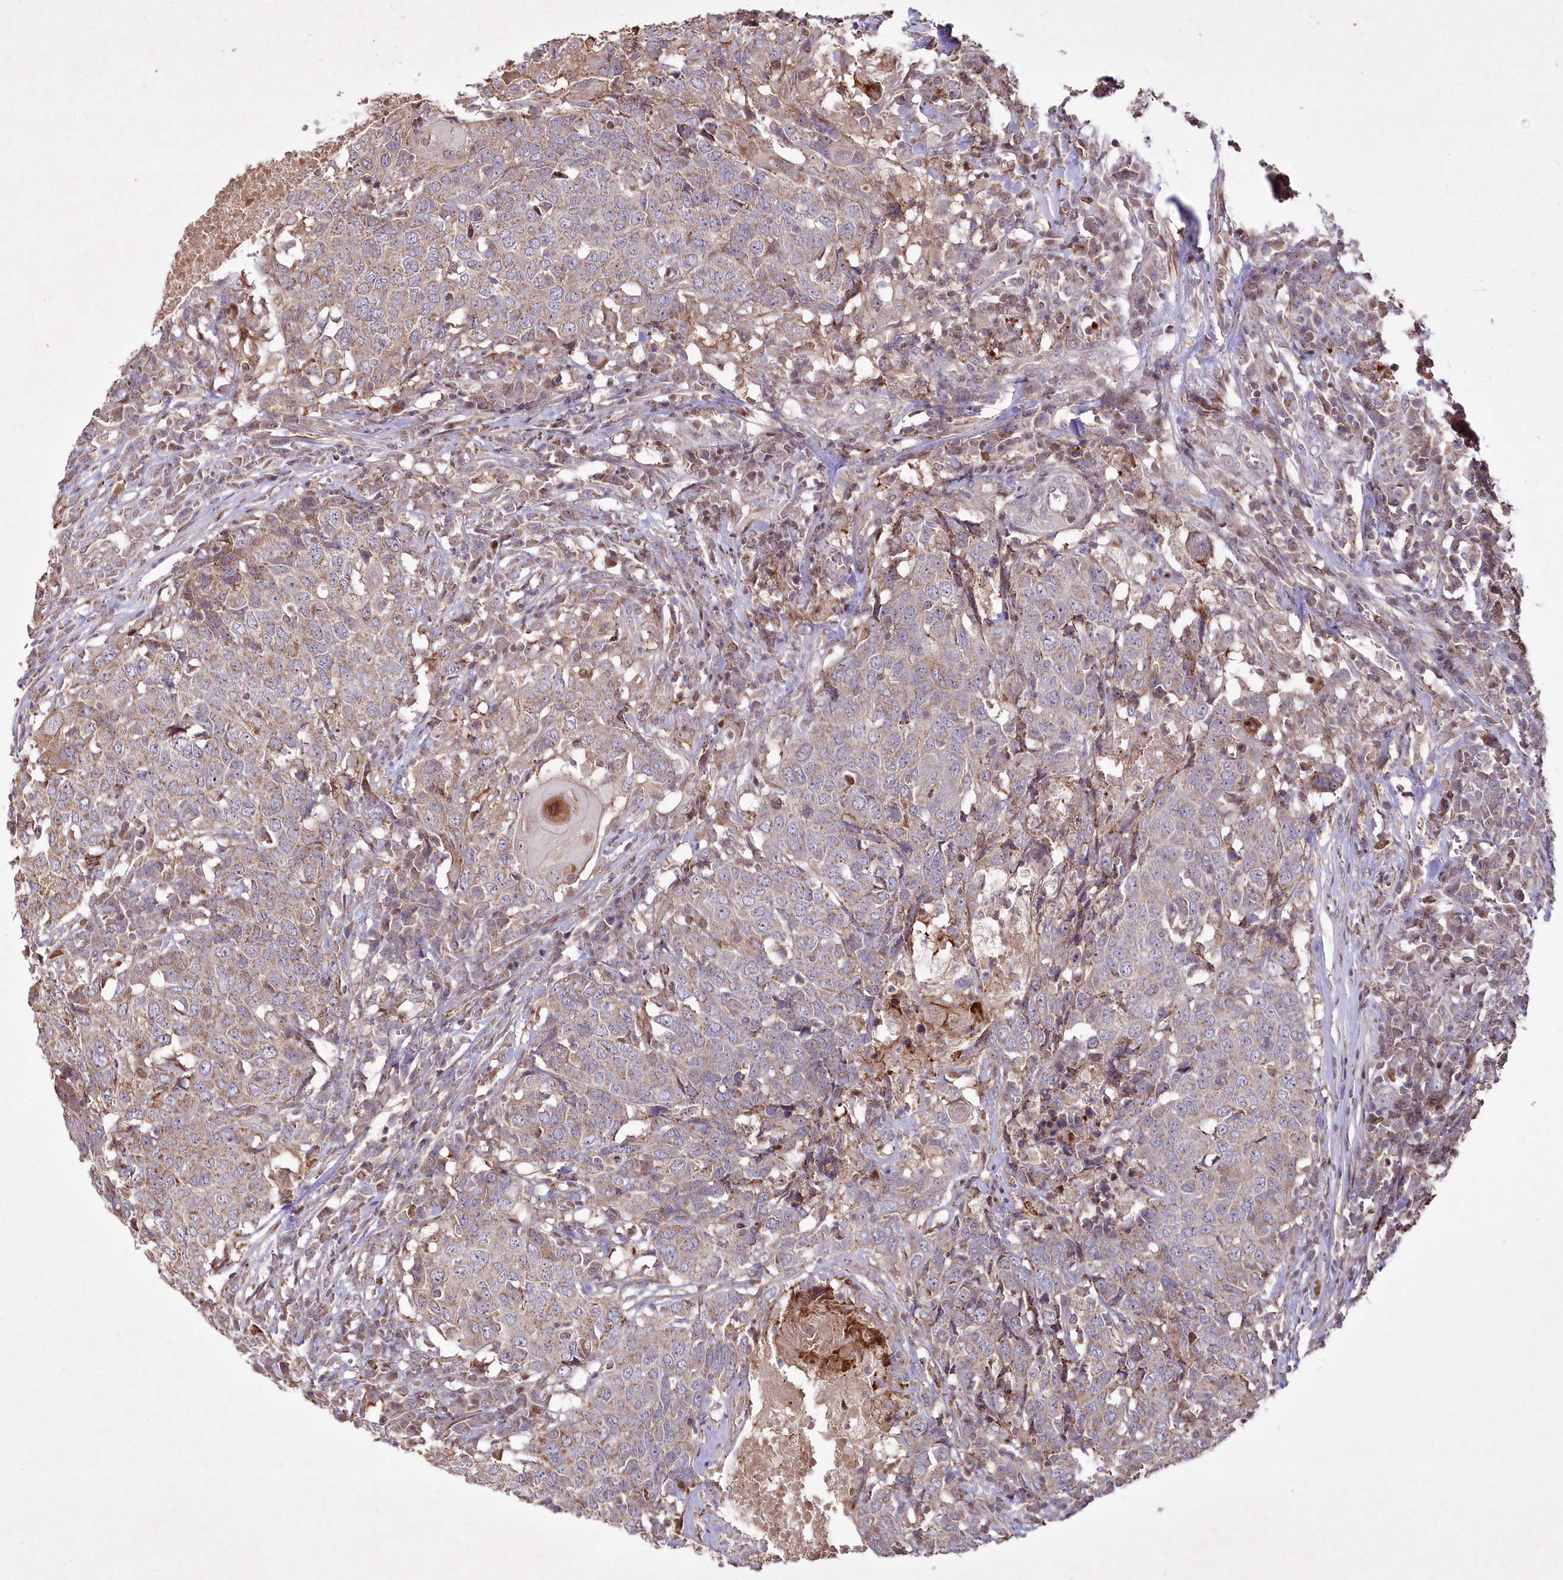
{"staining": {"intensity": "negative", "quantity": "none", "location": "none"}, "tissue": "head and neck cancer", "cell_type": "Tumor cells", "image_type": "cancer", "snomed": [{"axis": "morphology", "description": "Squamous cell carcinoma, NOS"}, {"axis": "topography", "description": "Head-Neck"}], "caption": "Tumor cells are negative for protein expression in human head and neck squamous cell carcinoma.", "gene": "PSTK", "patient": {"sex": "male", "age": 66}}